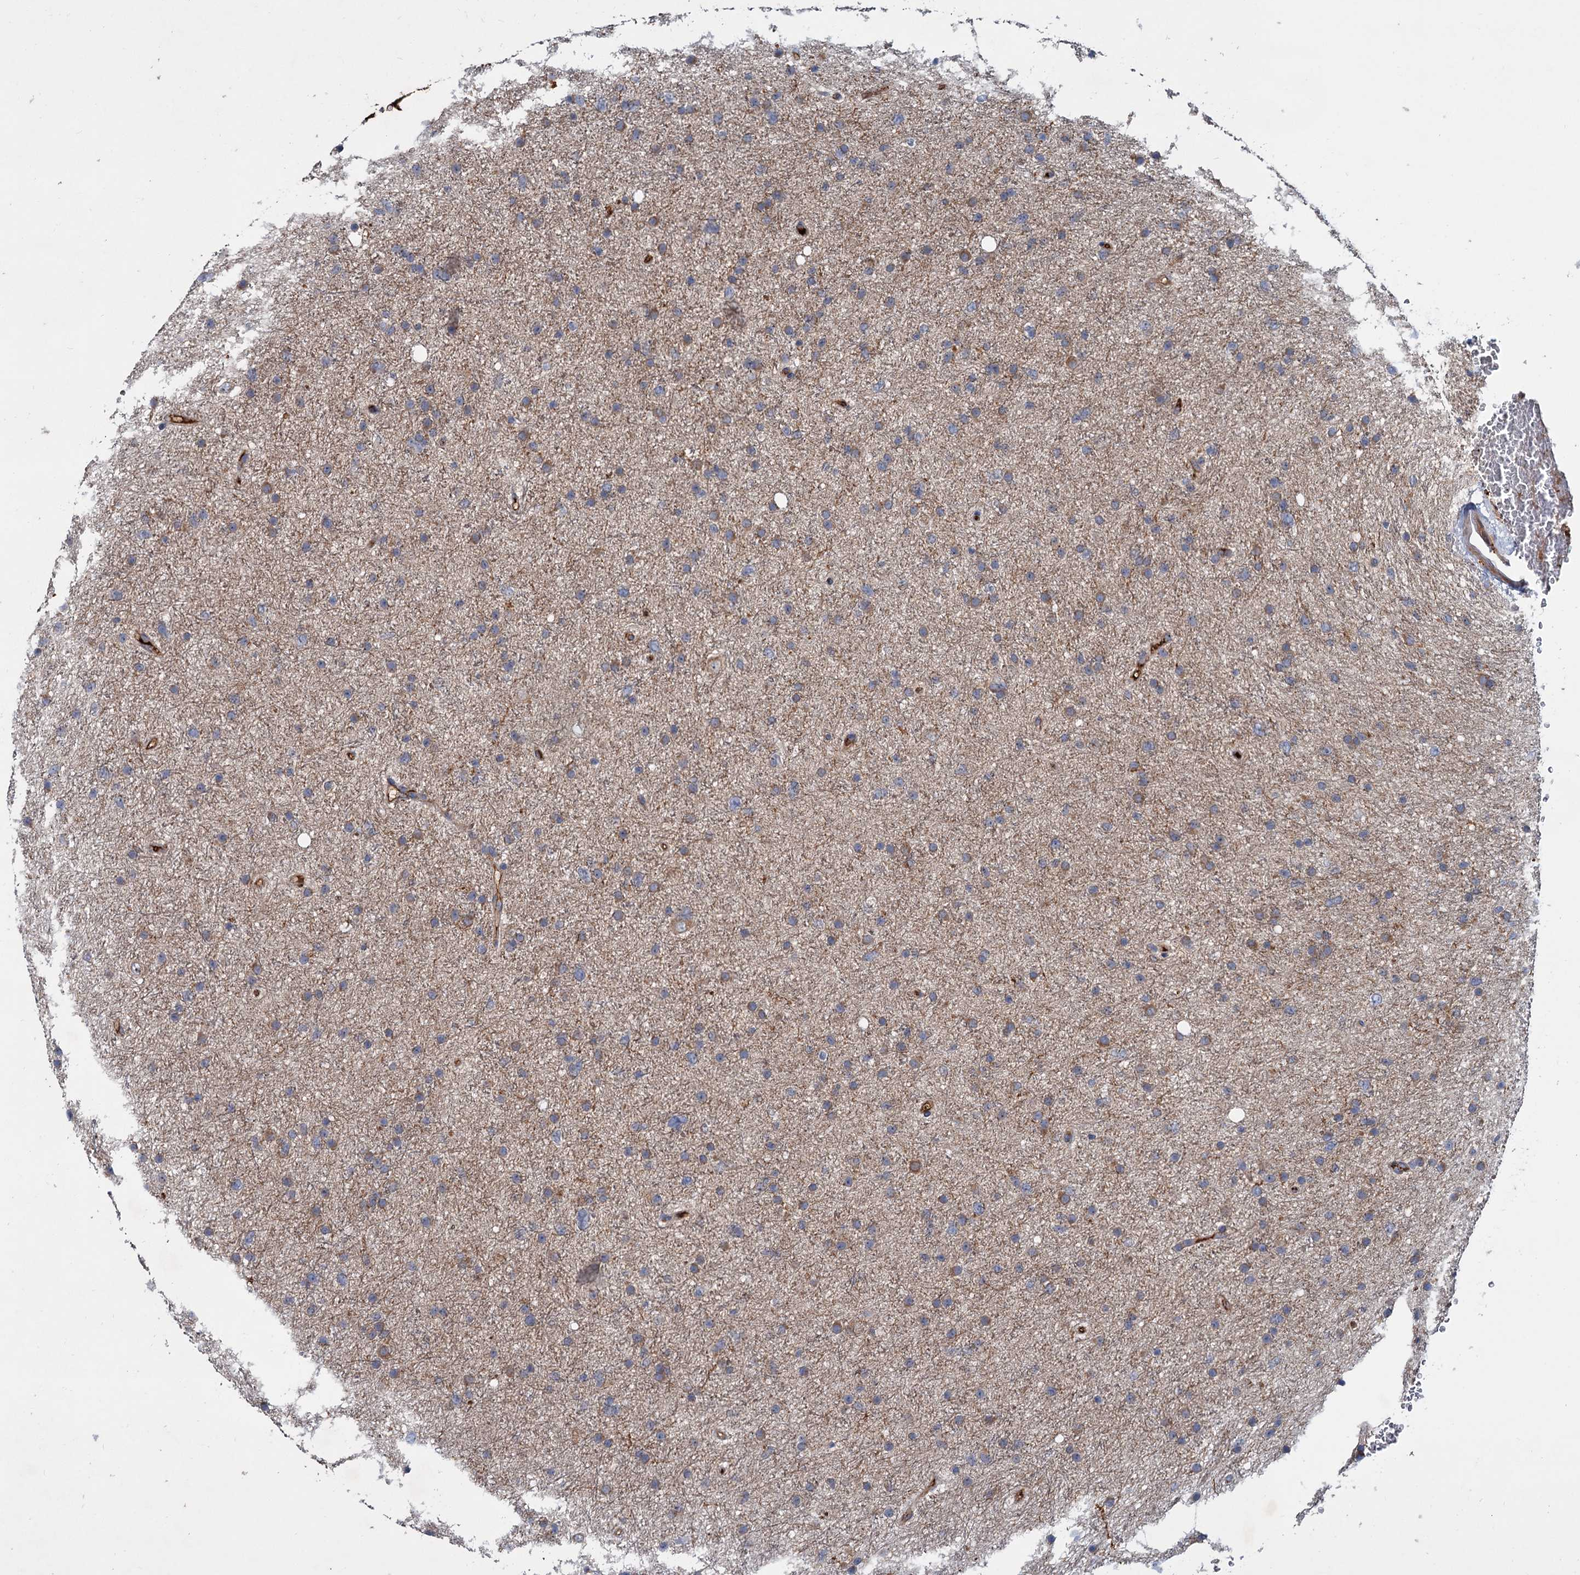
{"staining": {"intensity": "weak", "quantity": ">75%", "location": "cytoplasmic/membranous"}, "tissue": "glioma", "cell_type": "Tumor cells", "image_type": "cancer", "snomed": [{"axis": "morphology", "description": "Glioma, malignant, Low grade"}, {"axis": "topography", "description": "Cerebral cortex"}], "caption": "IHC (DAB (3,3'-diaminobenzidine)) staining of glioma displays weak cytoplasmic/membranous protein positivity in approximately >75% of tumor cells. The staining was performed using DAB (3,3'-diaminobenzidine) to visualize the protein expression in brown, while the nuclei were stained in blue with hematoxylin (Magnification: 20x).", "gene": "CHRD", "patient": {"sex": "female", "age": 39}}